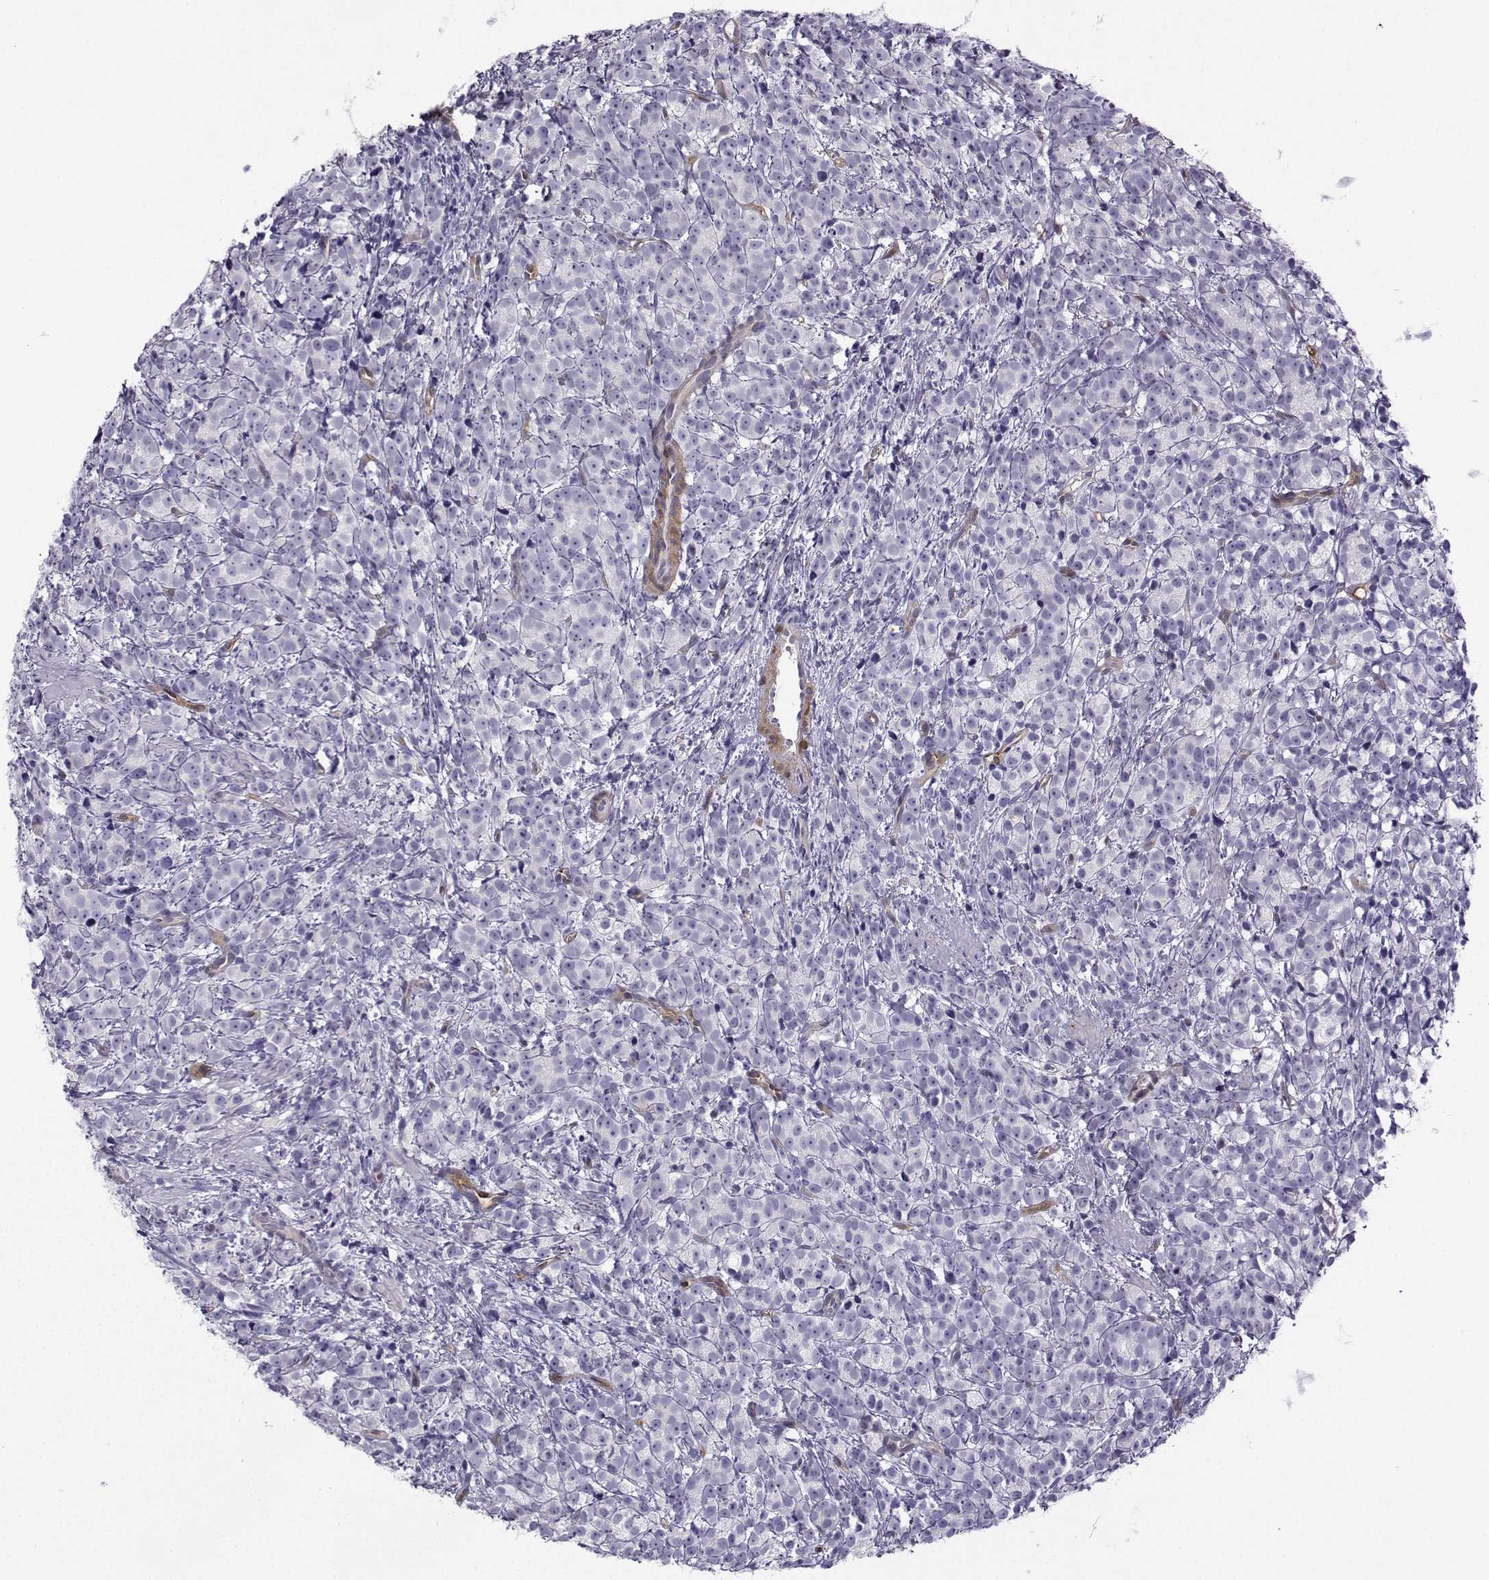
{"staining": {"intensity": "weak", "quantity": "<25%", "location": "cytoplasmic/membranous"}, "tissue": "prostate cancer", "cell_type": "Tumor cells", "image_type": "cancer", "snomed": [{"axis": "morphology", "description": "Adenocarcinoma, High grade"}, {"axis": "topography", "description": "Prostate"}], "caption": "This is a image of immunohistochemistry (IHC) staining of adenocarcinoma (high-grade) (prostate), which shows no positivity in tumor cells.", "gene": "NQO1", "patient": {"sex": "male", "age": 53}}